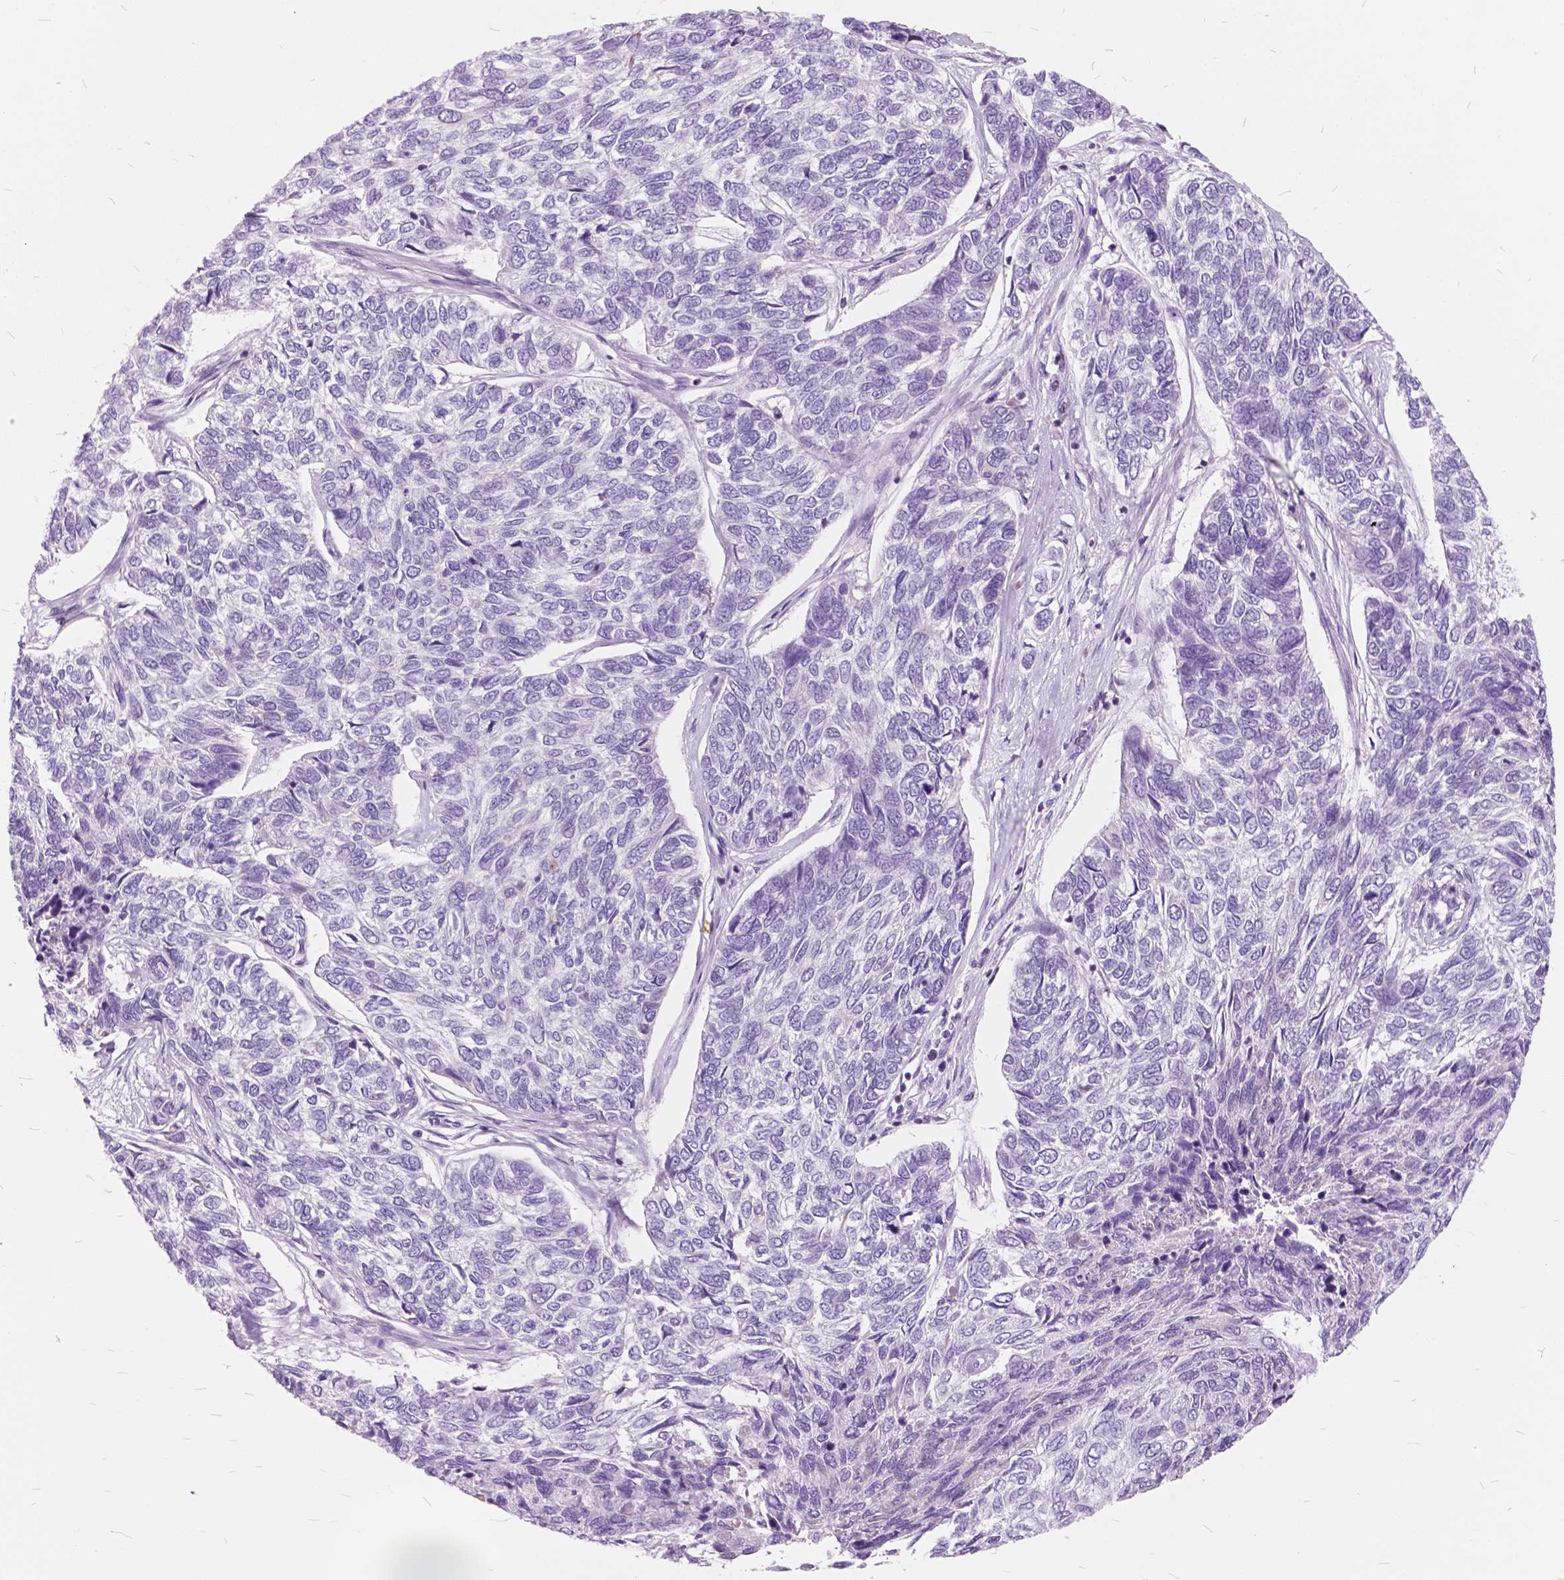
{"staining": {"intensity": "negative", "quantity": "none", "location": "none"}, "tissue": "skin cancer", "cell_type": "Tumor cells", "image_type": "cancer", "snomed": [{"axis": "morphology", "description": "Basal cell carcinoma"}, {"axis": "topography", "description": "Skin"}], "caption": "Skin cancer (basal cell carcinoma) stained for a protein using immunohistochemistry exhibits no positivity tumor cells.", "gene": "SP140", "patient": {"sex": "female", "age": 65}}